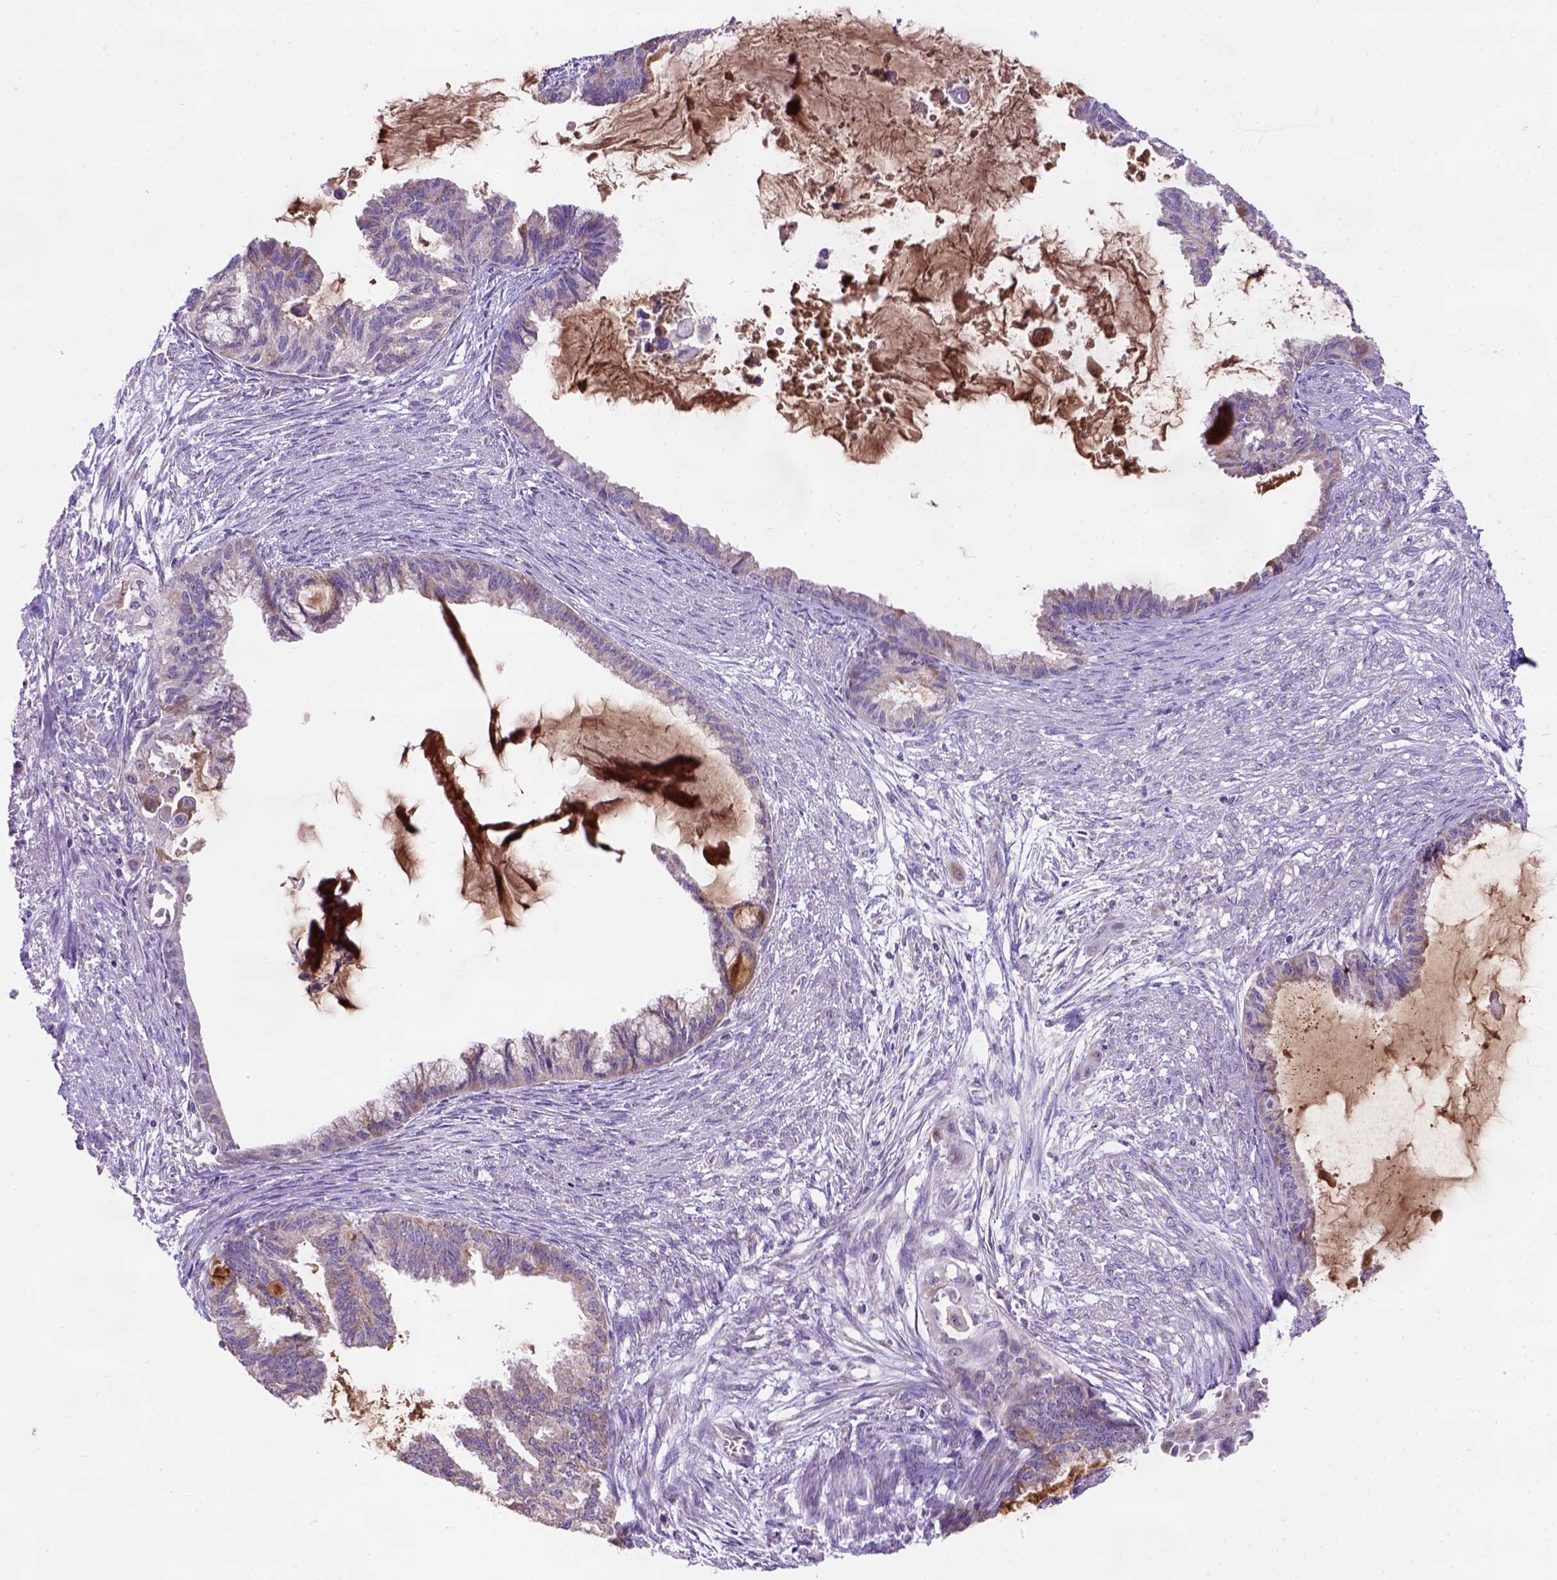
{"staining": {"intensity": "moderate", "quantity": "<25%", "location": "cytoplasmic/membranous"}, "tissue": "endometrial cancer", "cell_type": "Tumor cells", "image_type": "cancer", "snomed": [{"axis": "morphology", "description": "Adenocarcinoma, NOS"}, {"axis": "topography", "description": "Endometrium"}], "caption": "DAB immunohistochemical staining of human endometrial cancer (adenocarcinoma) demonstrates moderate cytoplasmic/membranous protein positivity in approximately <25% of tumor cells. (DAB IHC, brown staining for protein, blue staining for nuclei).", "gene": "L2HGDH", "patient": {"sex": "female", "age": 86}}